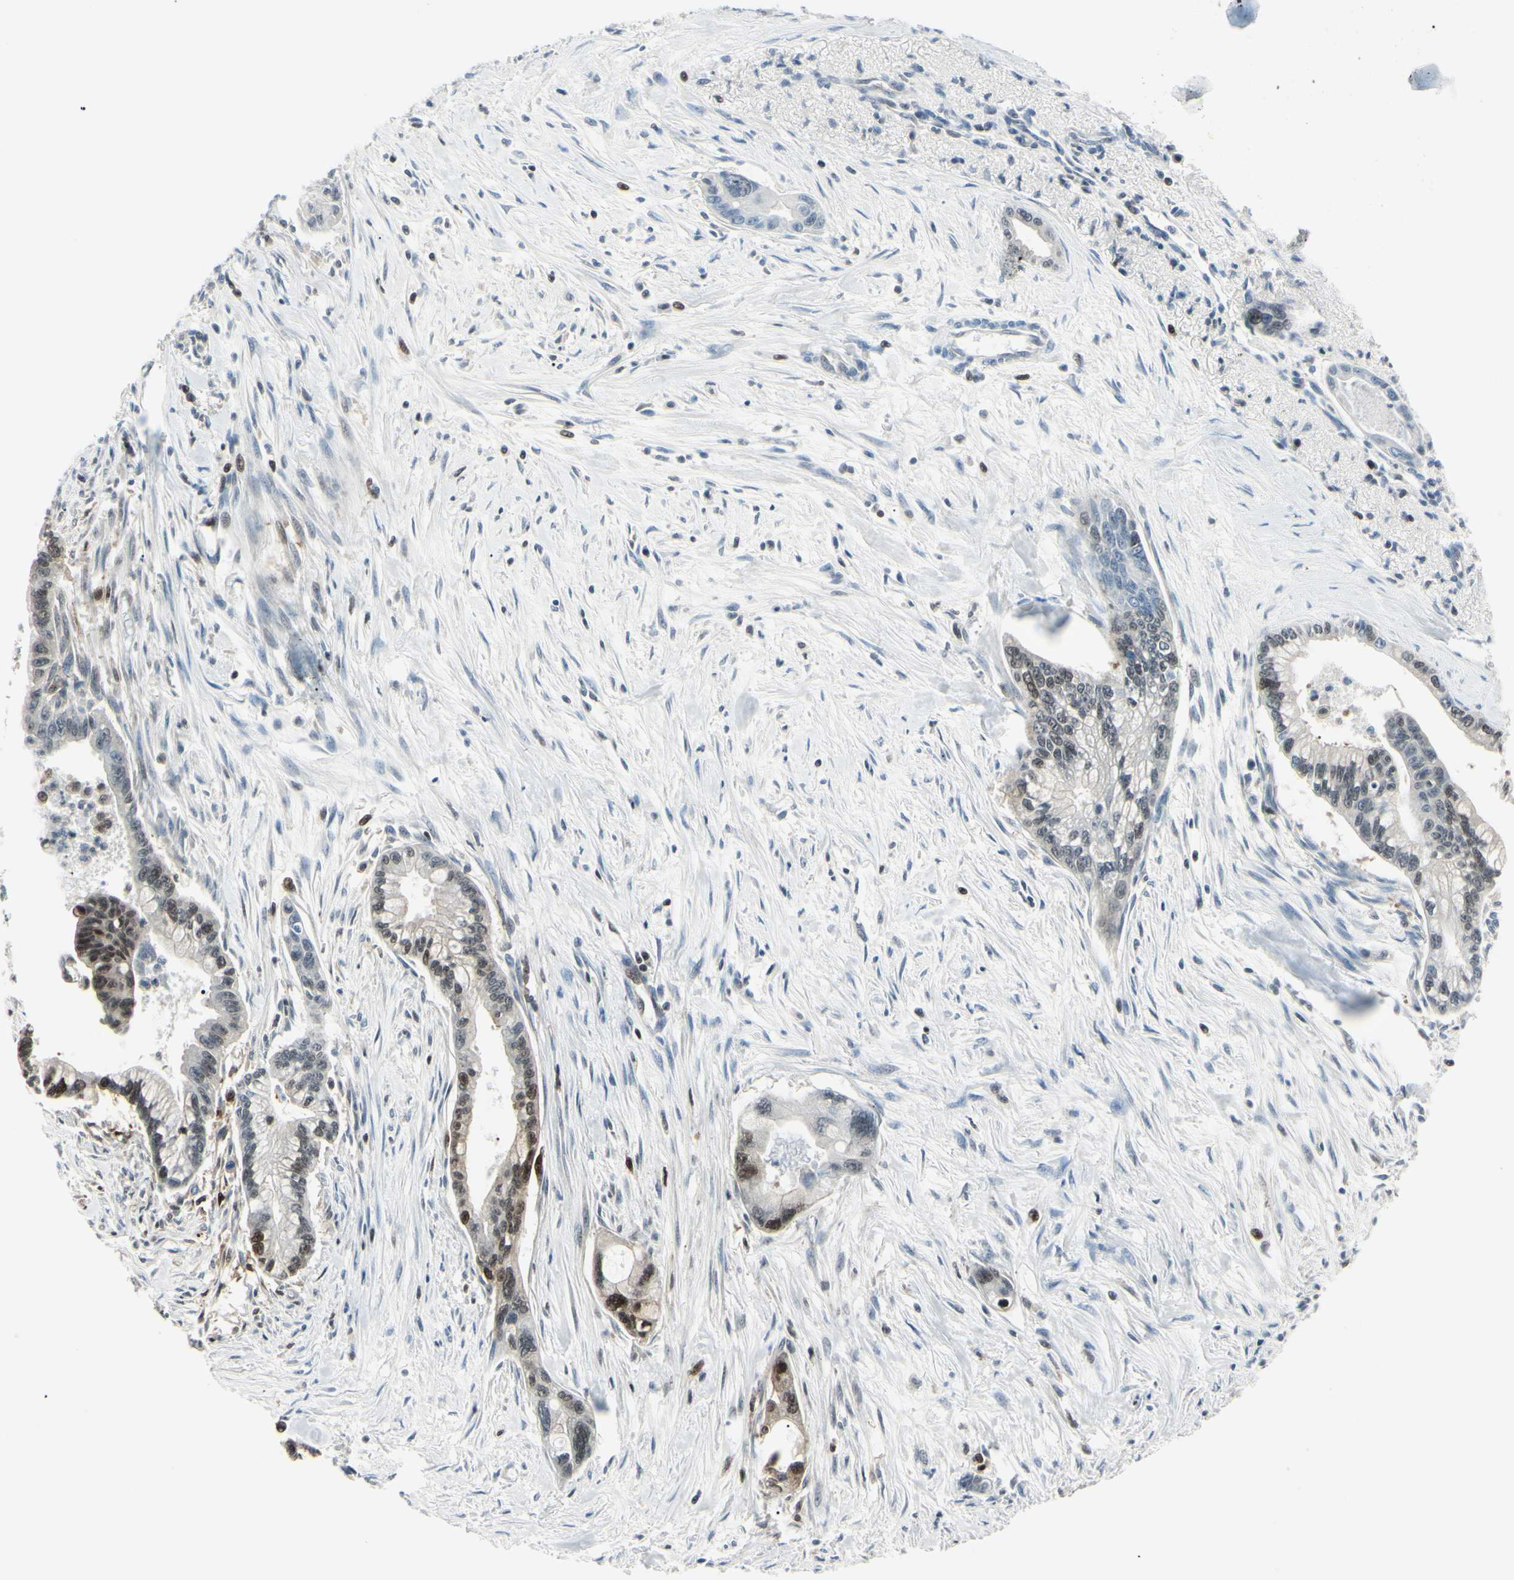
{"staining": {"intensity": "strong", "quantity": "25%-75%", "location": "cytoplasmic/membranous,nuclear"}, "tissue": "pancreatic cancer", "cell_type": "Tumor cells", "image_type": "cancer", "snomed": [{"axis": "morphology", "description": "Adenocarcinoma, NOS"}, {"axis": "topography", "description": "Pancreas"}], "caption": "High-power microscopy captured an IHC micrograph of pancreatic cancer (adenocarcinoma), revealing strong cytoplasmic/membranous and nuclear expression in approximately 25%-75% of tumor cells.", "gene": "PGK1", "patient": {"sex": "male", "age": 70}}